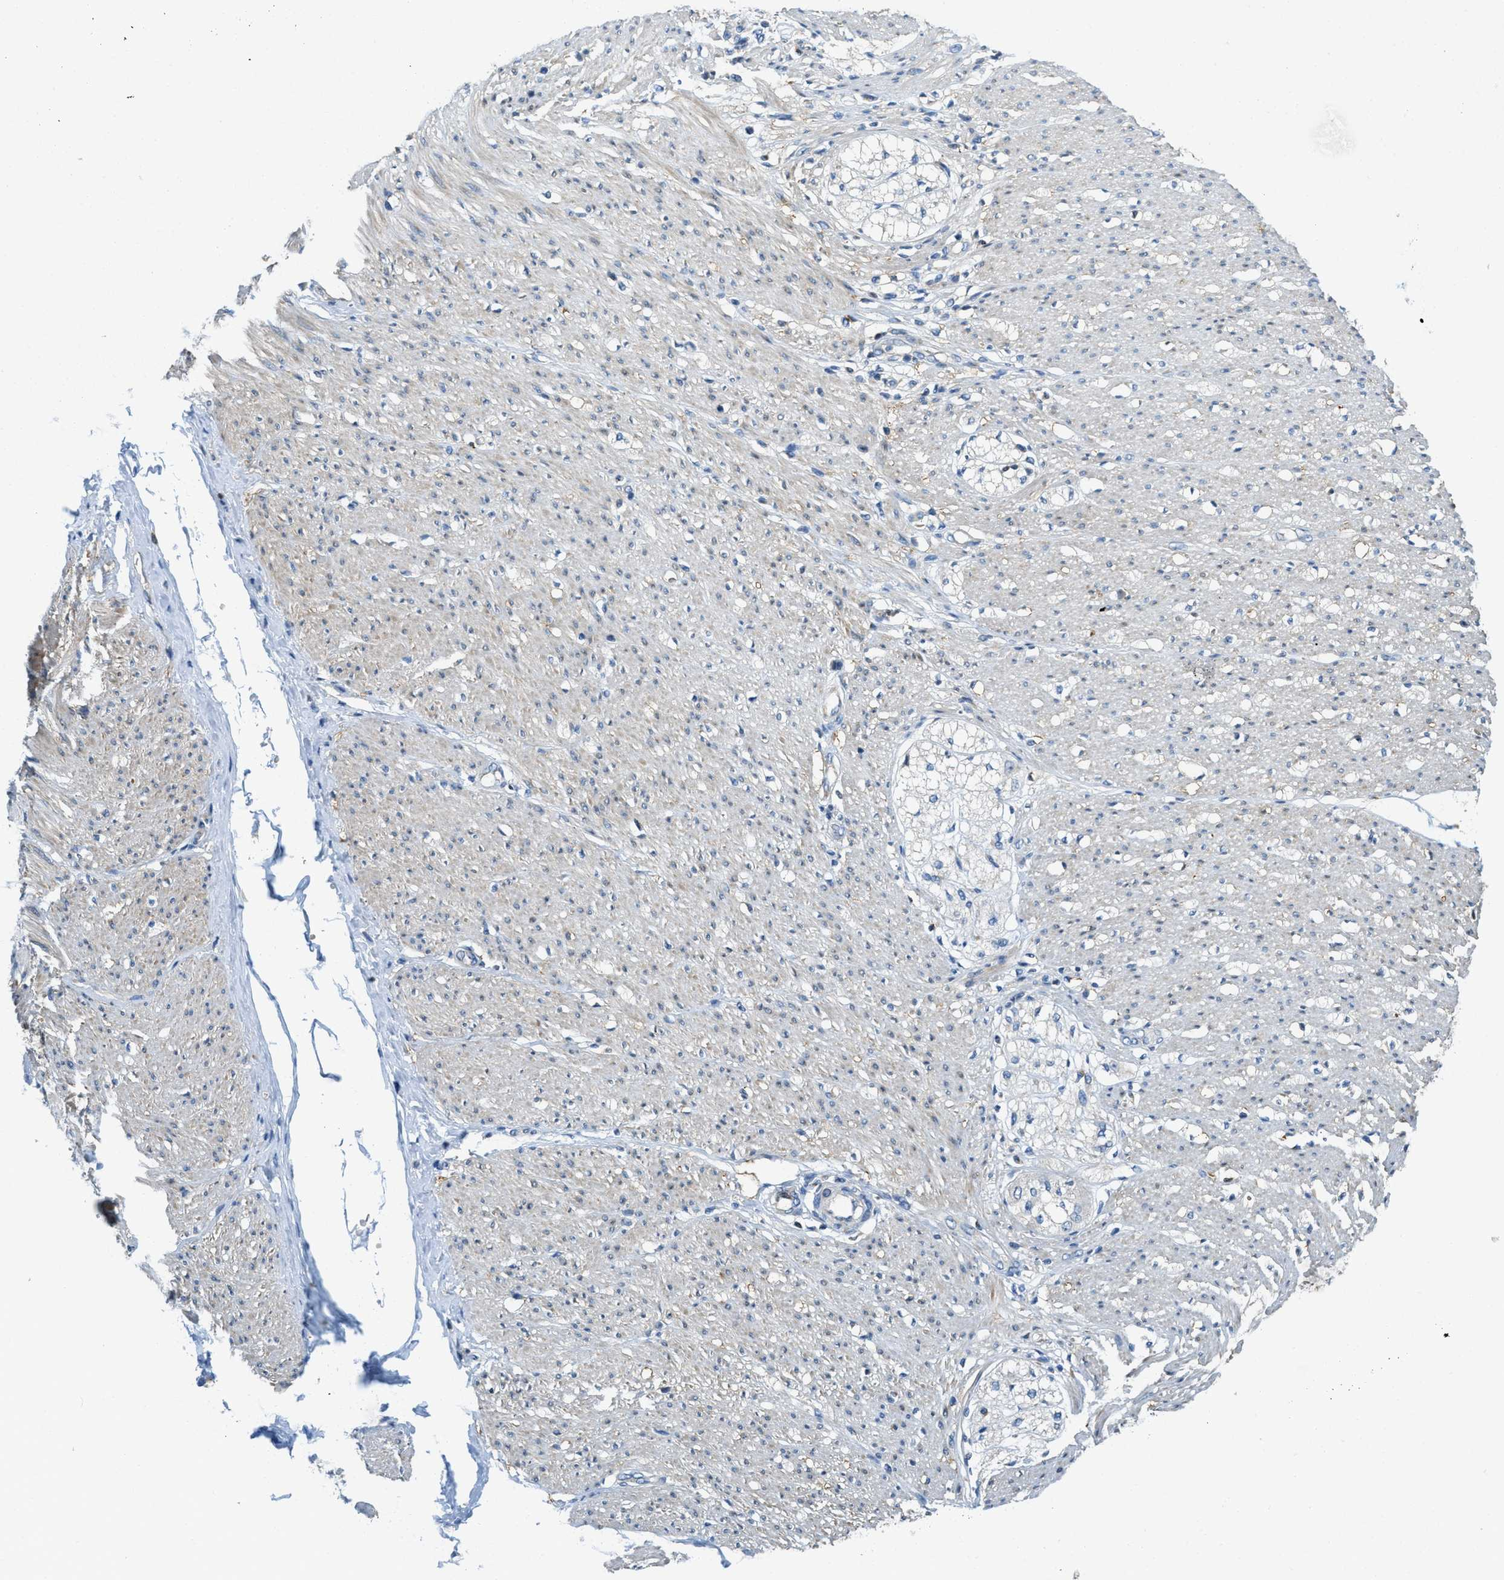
{"staining": {"intensity": "weak", "quantity": "25%-75%", "location": "cytoplasmic/membranous"}, "tissue": "adipose tissue", "cell_type": "Adipocytes", "image_type": "normal", "snomed": [{"axis": "morphology", "description": "Normal tissue, NOS"}, {"axis": "morphology", "description": "Adenocarcinoma, NOS"}, {"axis": "topography", "description": "Colon"}, {"axis": "topography", "description": "Peripheral nerve tissue"}], "caption": "Normal adipose tissue exhibits weak cytoplasmic/membranous expression in approximately 25%-75% of adipocytes The staining is performed using DAB brown chromogen to label protein expression. The nuclei are counter-stained blue using hematoxylin..", "gene": "RFFL", "patient": {"sex": "male", "age": 14}}